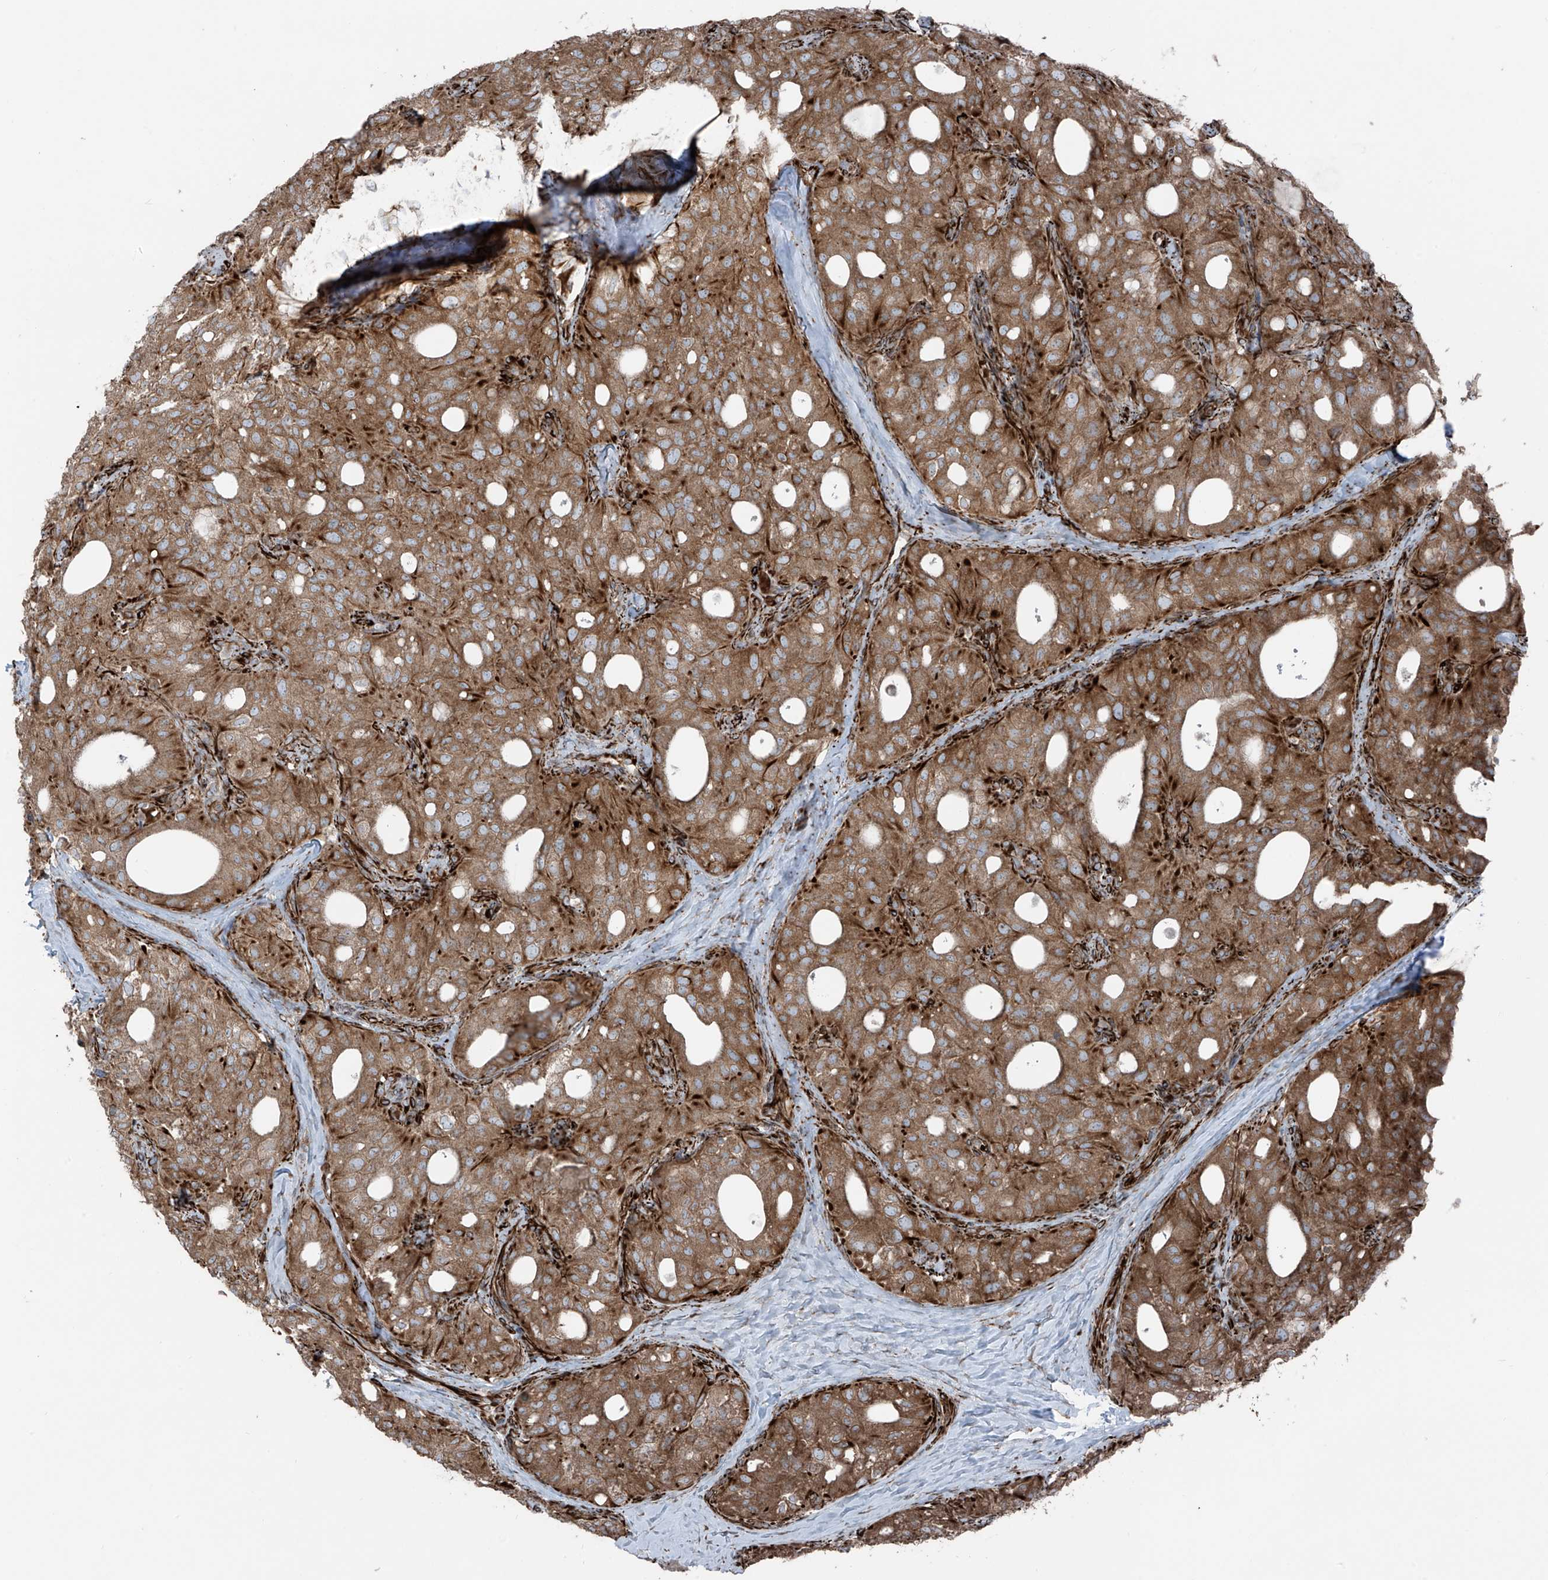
{"staining": {"intensity": "moderate", "quantity": ">75%", "location": "cytoplasmic/membranous"}, "tissue": "thyroid cancer", "cell_type": "Tumor cells", "image_type": "cancer", "snomed": [{"axis": "morphology", "description": "Follicular adenoma carcinoma, NOS"}, {"axis": "topography", "description": "Thyroid gland"}], "caption": "Follicular adenoma carcinoma (thyroid) stained with DAB (3,3'-diaminobenzidine) immunohistochemistry displays medium levels of moderate cytoplasmic/membranous expression in about >75% of tumor cells.", "gene": "ERLEC1", "patient": {"sex": "male", "age": 75}}